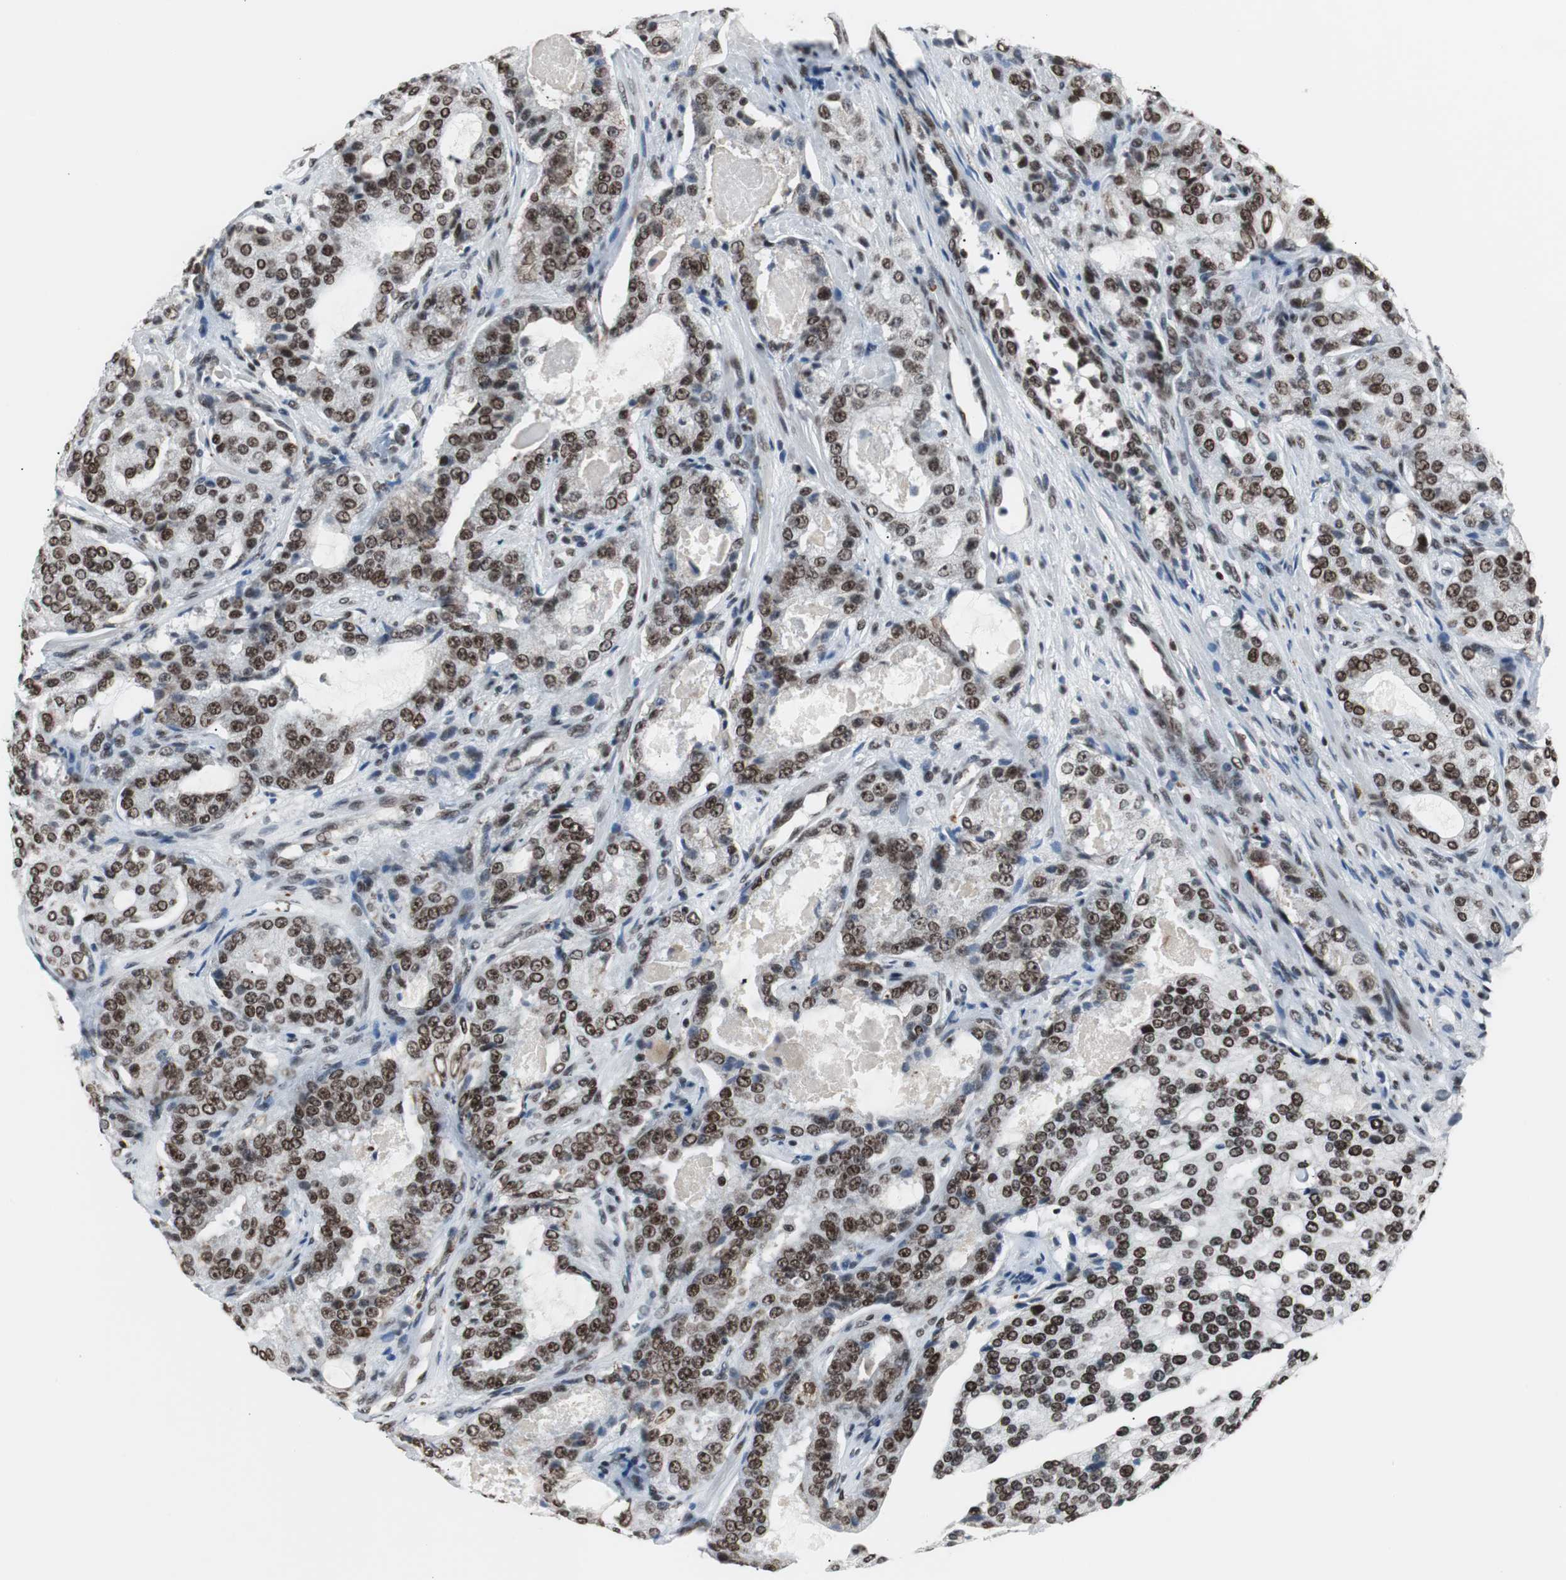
{"staining": {"intensity": "strong", "quantity": ">75%", "location": "nuclear"}, "tissue": "prostate cancer", "cell_type": "Tumor cells", "image_type": "cancer", "snomed": [{"axis": "morphology", "description": "Adenocarcinoma, High grade"}, {"axis": "topography", "description": "Prostate"}], "caption": "High-grade adenocarcinoma (prostate) stained for a protein reveals strong nuclear positivity in tumor cells.", "gene": "XRCC1", "patient": {"sex": "male", "age": 72}}